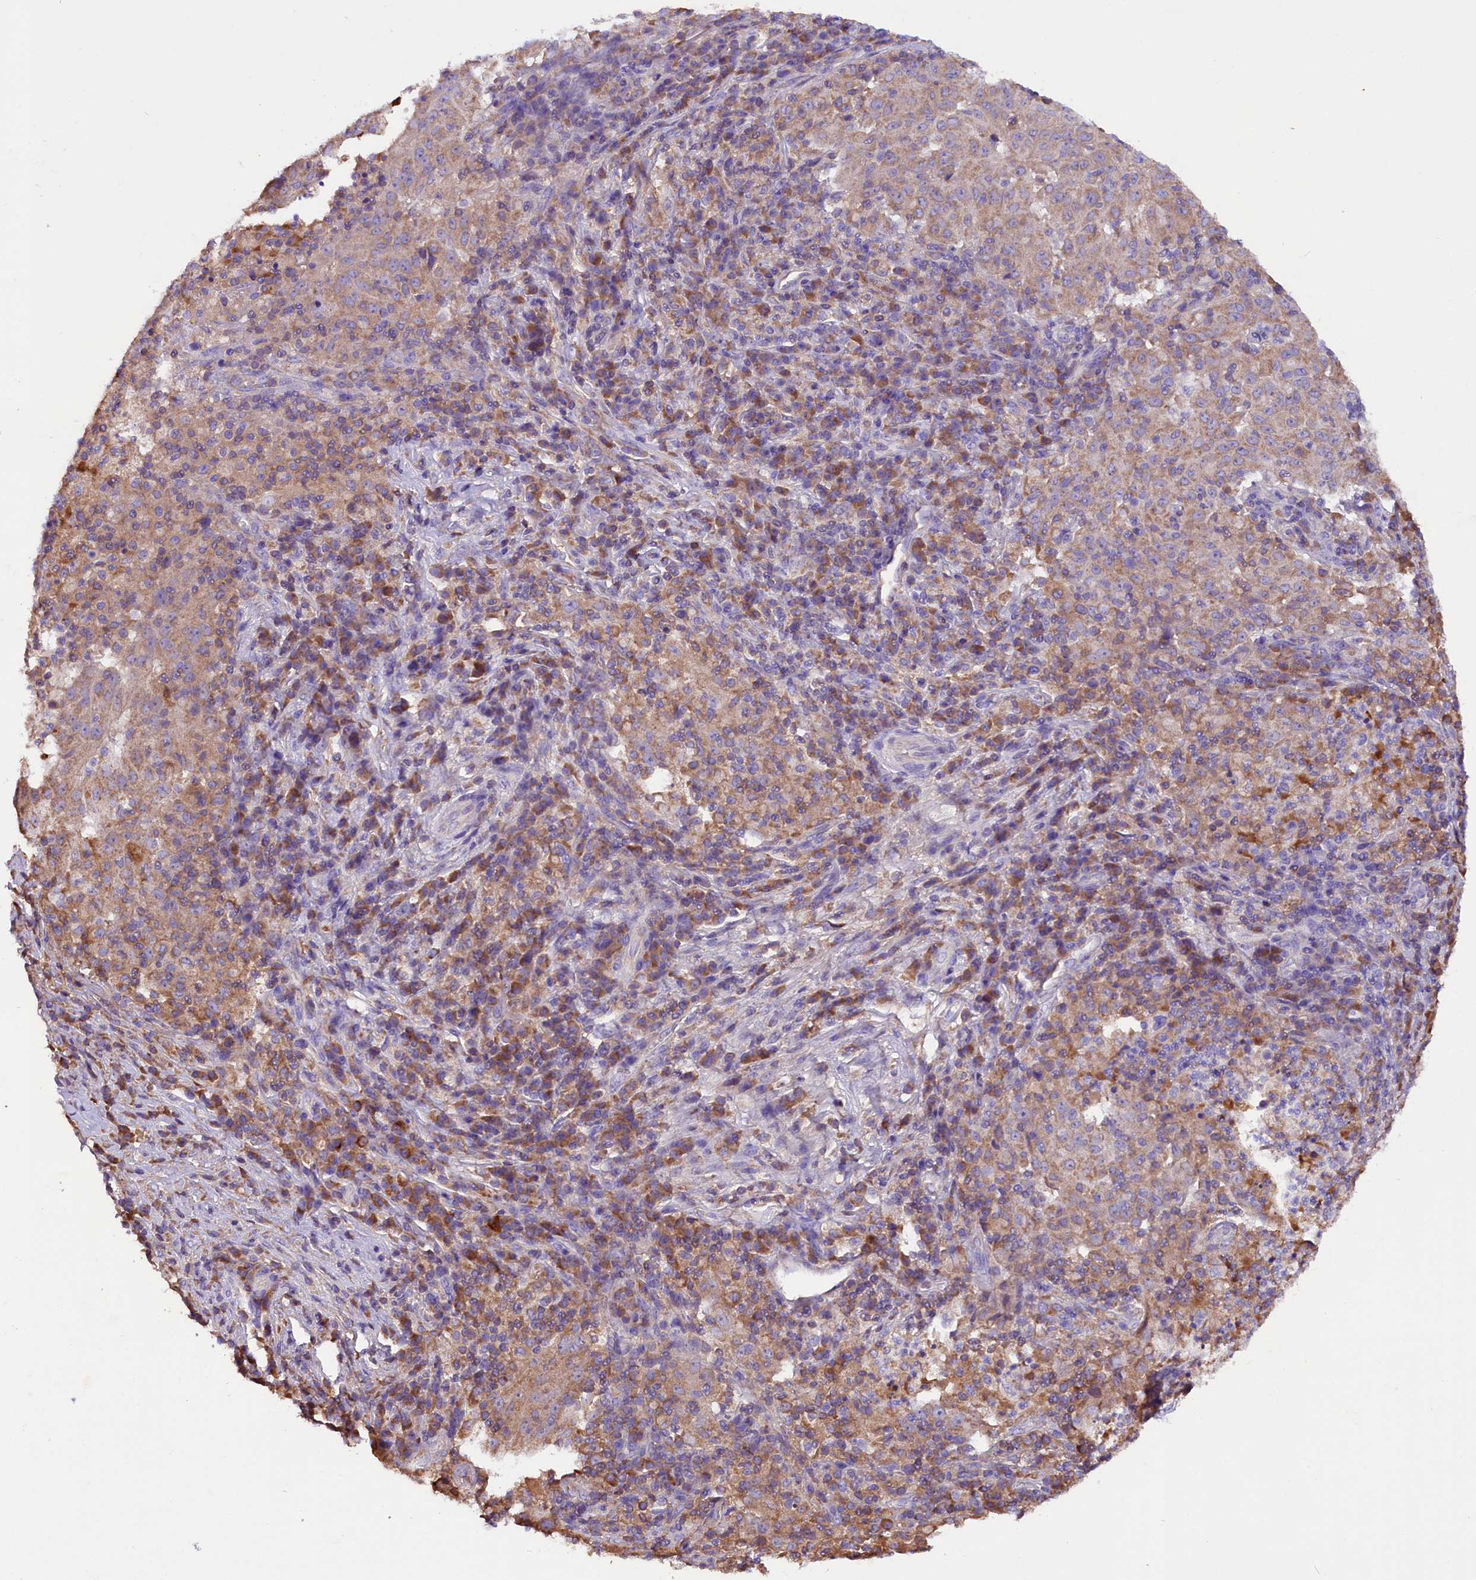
{"staining": {"intensity": "weak", "quantity": ">75%", "location": "cytoplasmic/membranous"}, "tissue": "pancreatic cancer", "cell_type": "Tumor cells", "image_type": "cancer", "snomed": [{"axis": "morphology", "description": "Adenocarcinoma, NOS"}, {"axis": "topography", "description": "Pancreas"}], "caption": "Immunohistochemistry (IHC) of human pancreatic cancer displays low levels of weak cytoplasmic/membranous expression in about >75% of tumor cells.", "gene": "SIX5", "patient": {"sex": "male", "age": 63}}